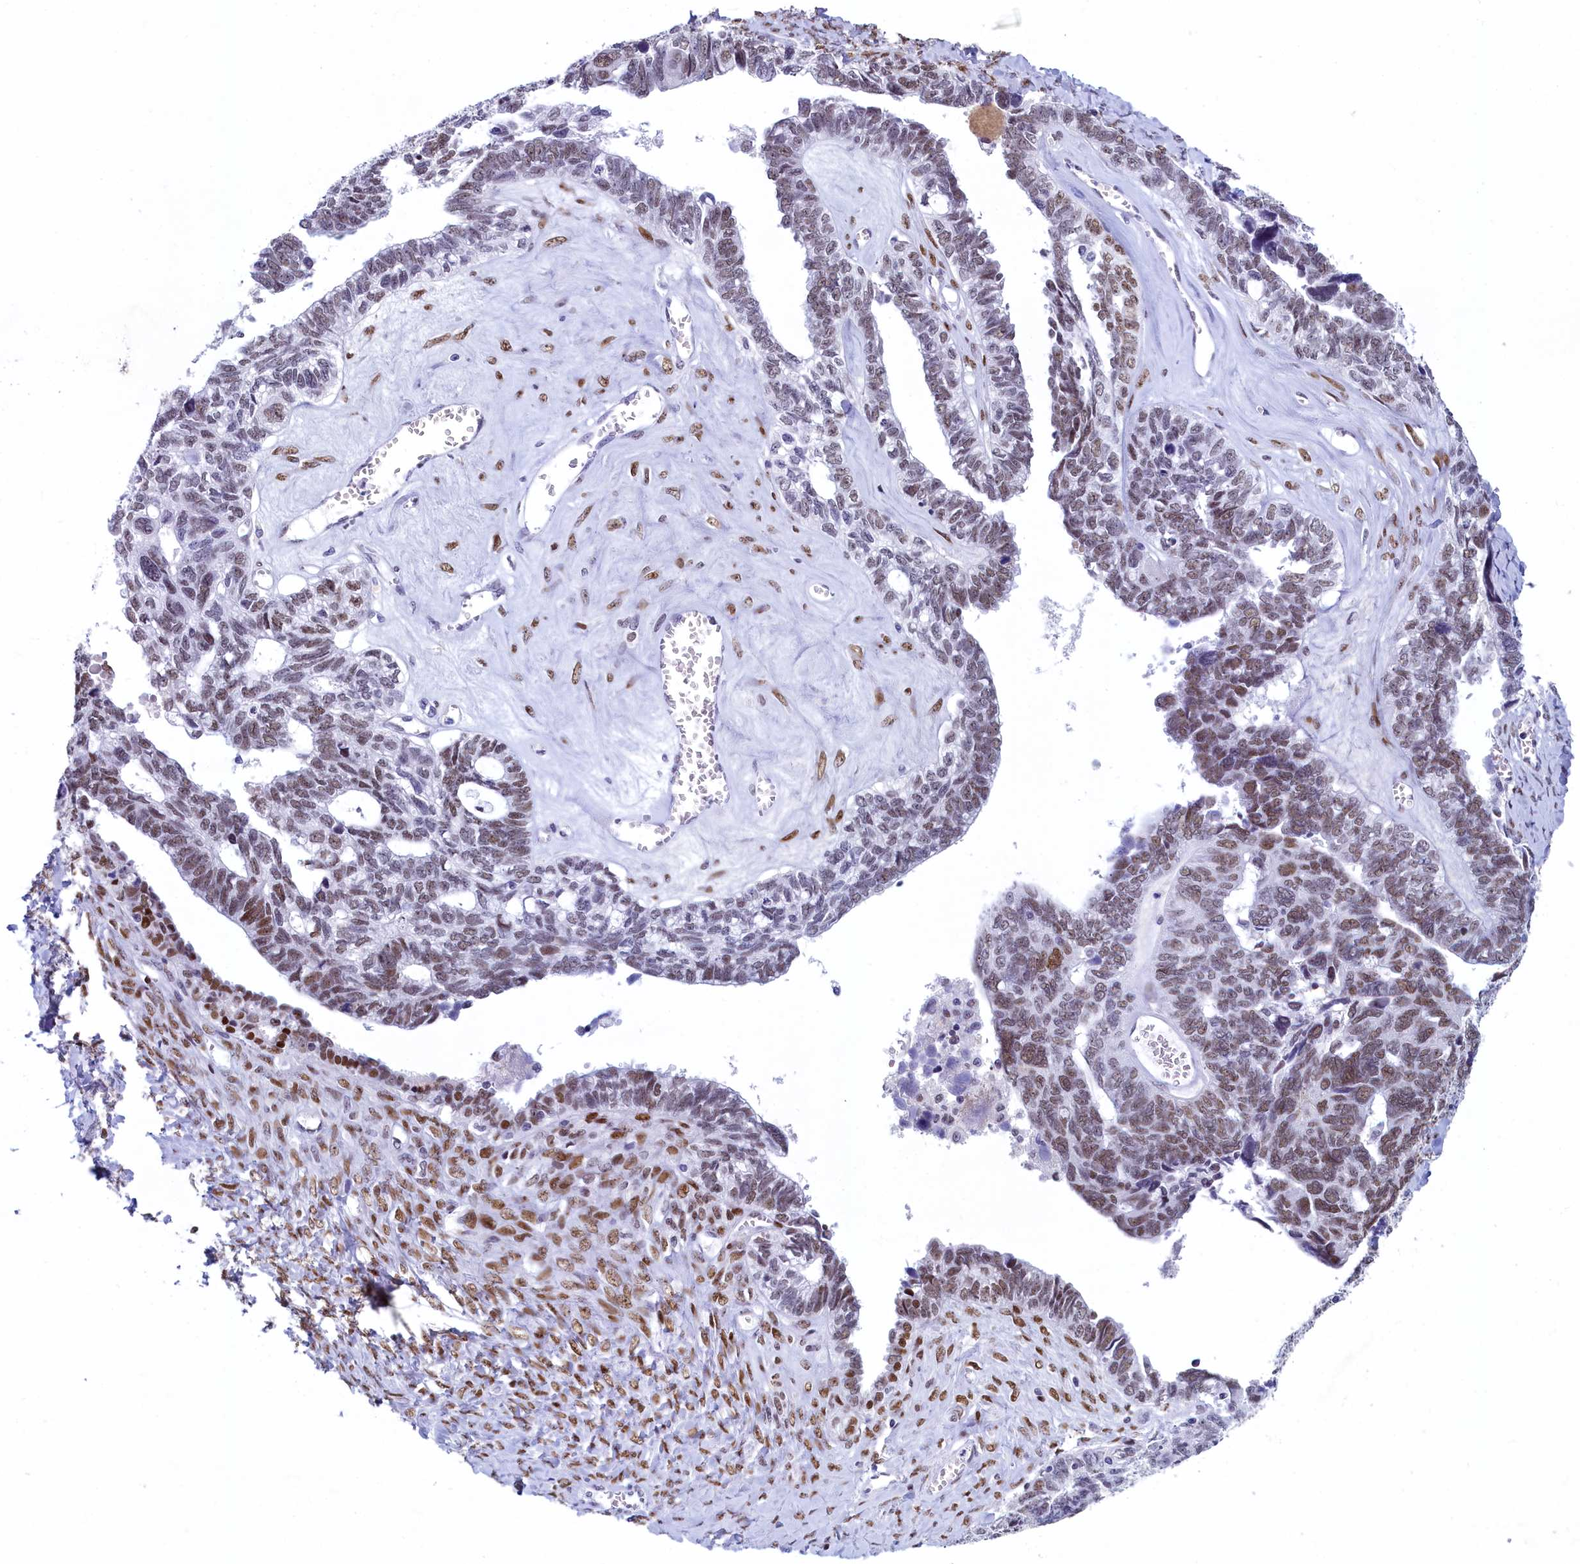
{"staining": {"intensity": "moderate", "quantity": ">75%", "location": "nuclear"}, "tissue": "ovarian cancer", "cell_type": "Tumor cells", "image_type": "cancer", "snomed": [{"axis": "morphology", "description": "Cystadenocarcinoma, serous, NOS"}, {"axis": "topography", "description": "Ovary"}], "caption": "There is medium levels of moderate nuclear staining in tumor cells of ovarian cancer, as demonstrated by immunohistochemical staining (brown color).", "gene": "SUGP2", "patient": {"sex": "female", "age": 79}}